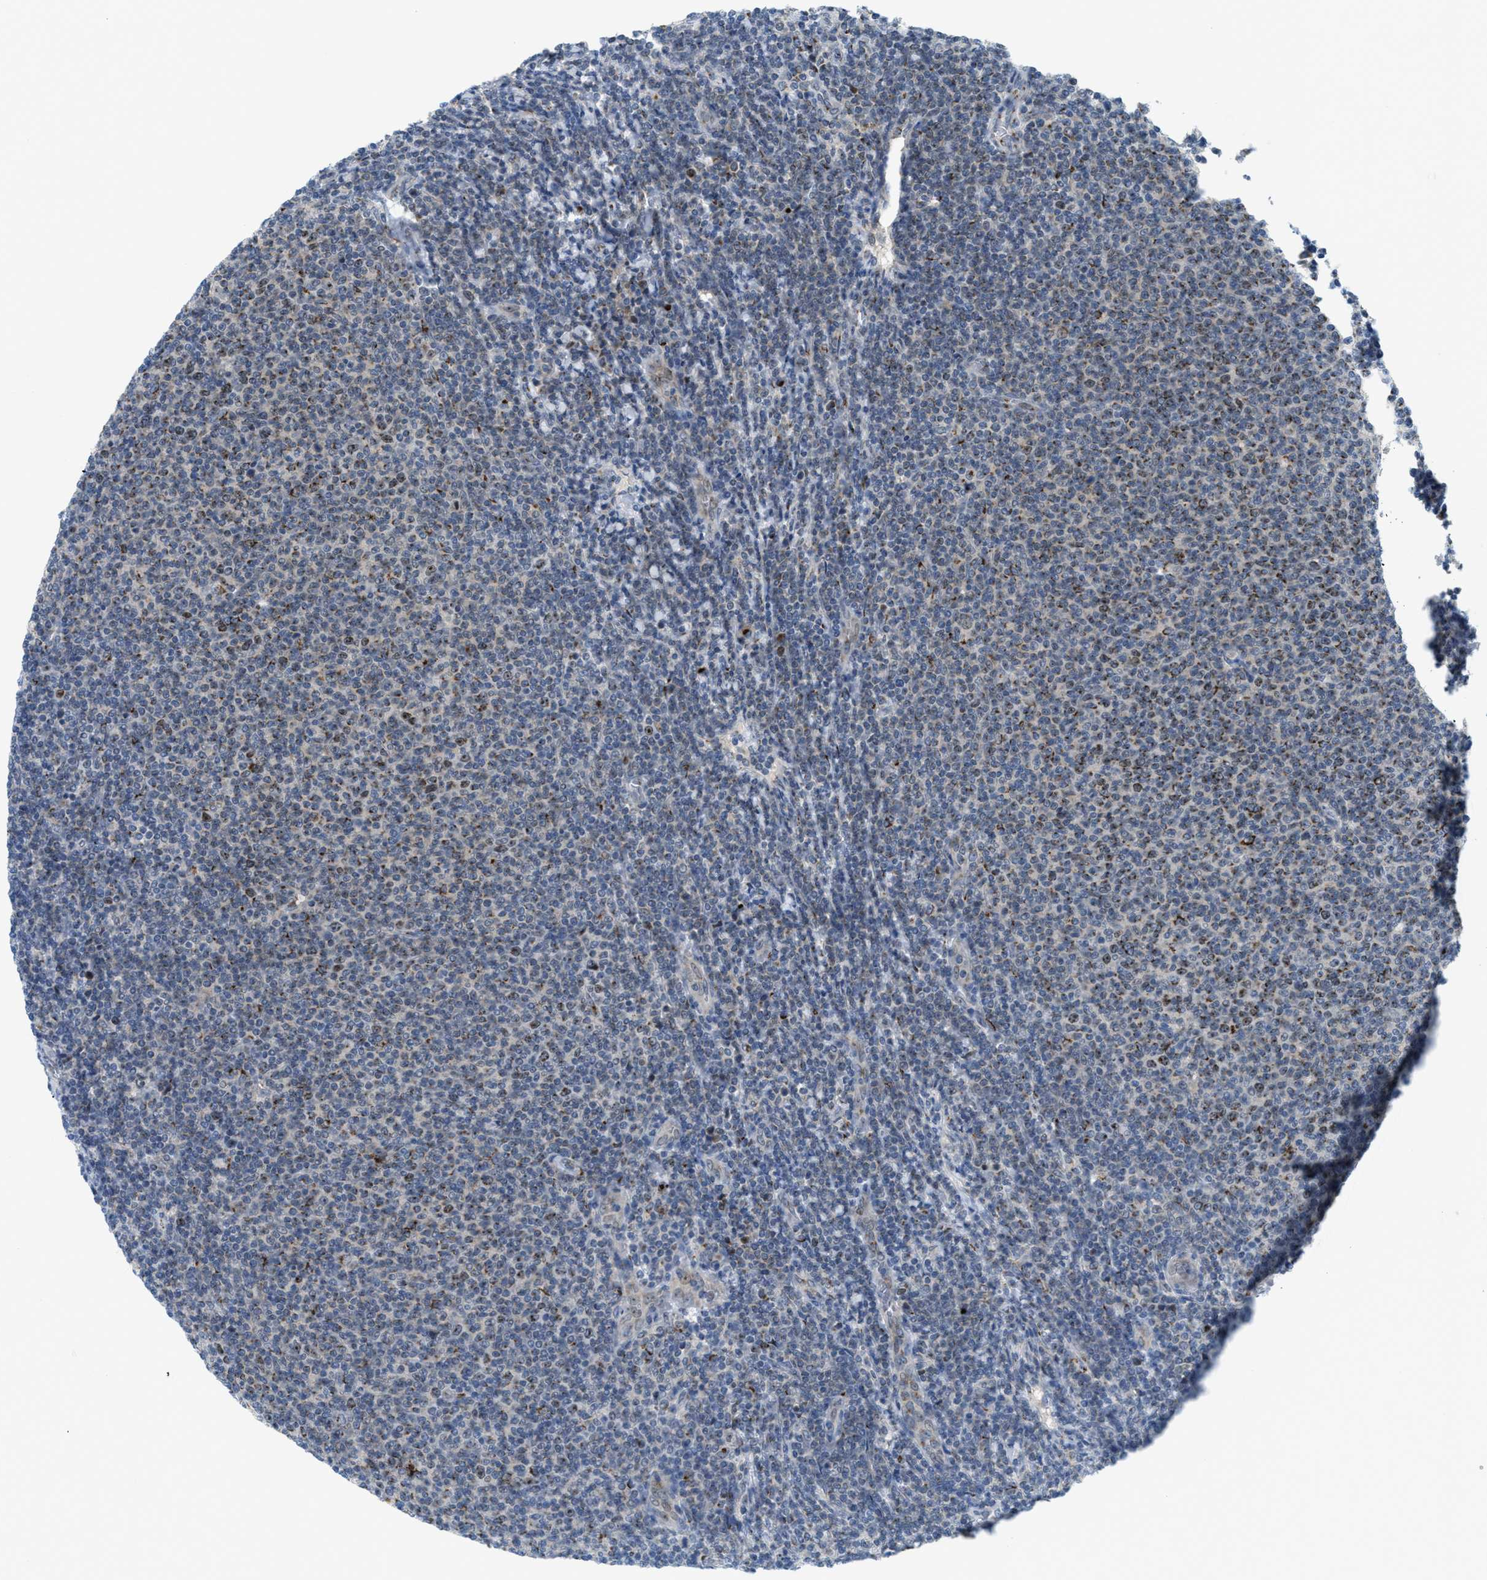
{"staining": {"intensity": "moderate", "quantity": "25%-75%", "location": "cytoplasmic/membranous"}, "tissue": "lymphoma", "cell_type": "Tumor cells", "image_type": "cancer", "snomed": [{"axis": "morphology", "description": "Malignant lymphoma, non-Hodgkin's type, Low grade"}, {"axis": "topography", "description": "Lymph node"}], "caption": "Low-grade malignant lymphoma, non-Hodgkin's type tissue reveals moderate cytoplasmic/membranous expression in about 25%-75% of tumor cells, visualized by immunohistochemistry. (DAB (3,3'-diaminobenzidine) IHC, brown staining for protein, blue staining for nuclei).", "gene": "SLC38A10", "patient": {"sex": "male", "age": 66}}